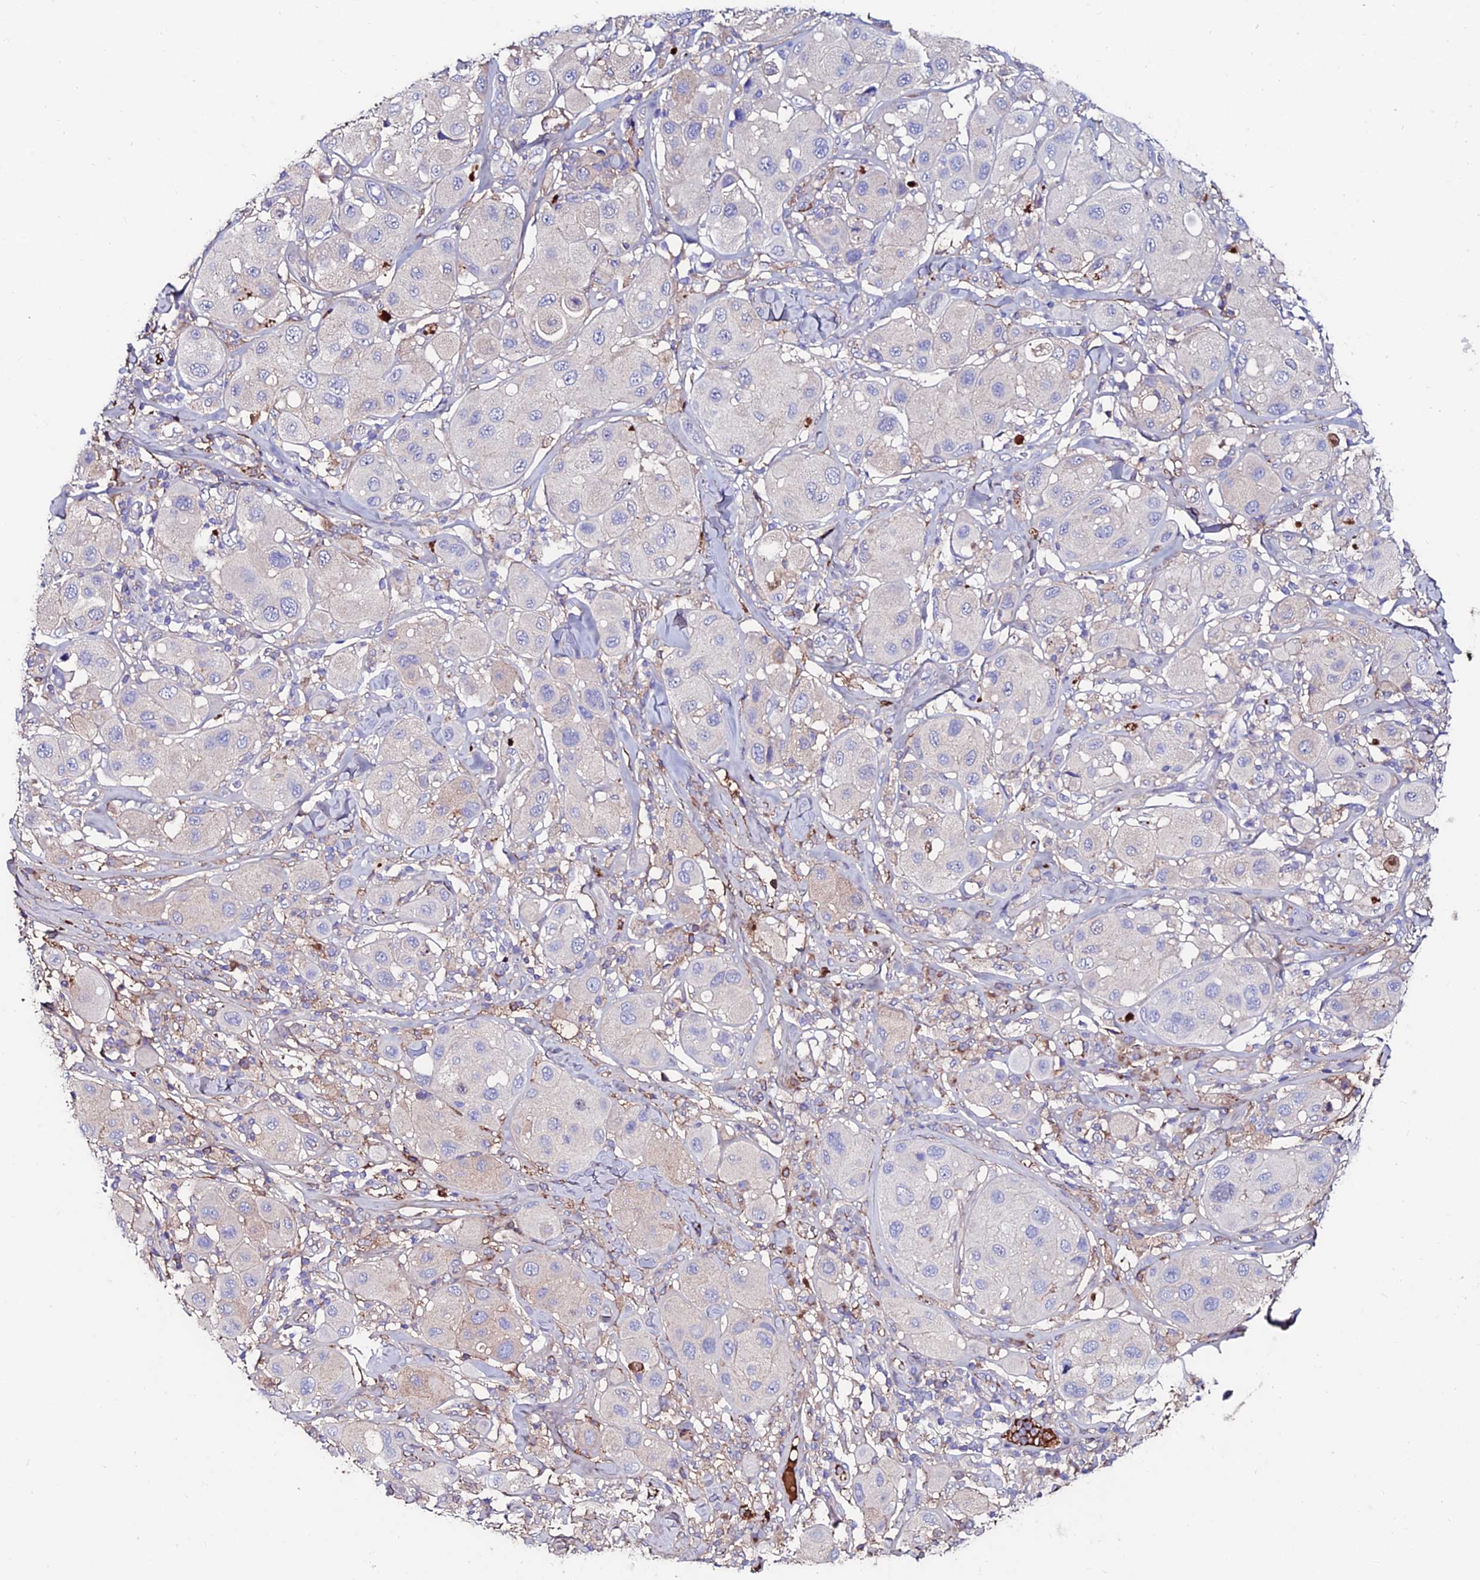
{"staining": {"intensity": "negative", "quantity": "none", "location": "none"}, "tissue": "melanoma", "cell_type": "Tumor cells", "image_type": "cancer", "snomed": [{"axis": "morphology", "description": "Malignant melanoma, Metastatic site"}, {"axis": "topography", "description": "Skin"}], "caption": "The histopathology image shows no staining of tumor cells in malignant melanoma (metastatic site).", "gene": "SLC25A16", "patient": {"sex": "male", "age": 41}}